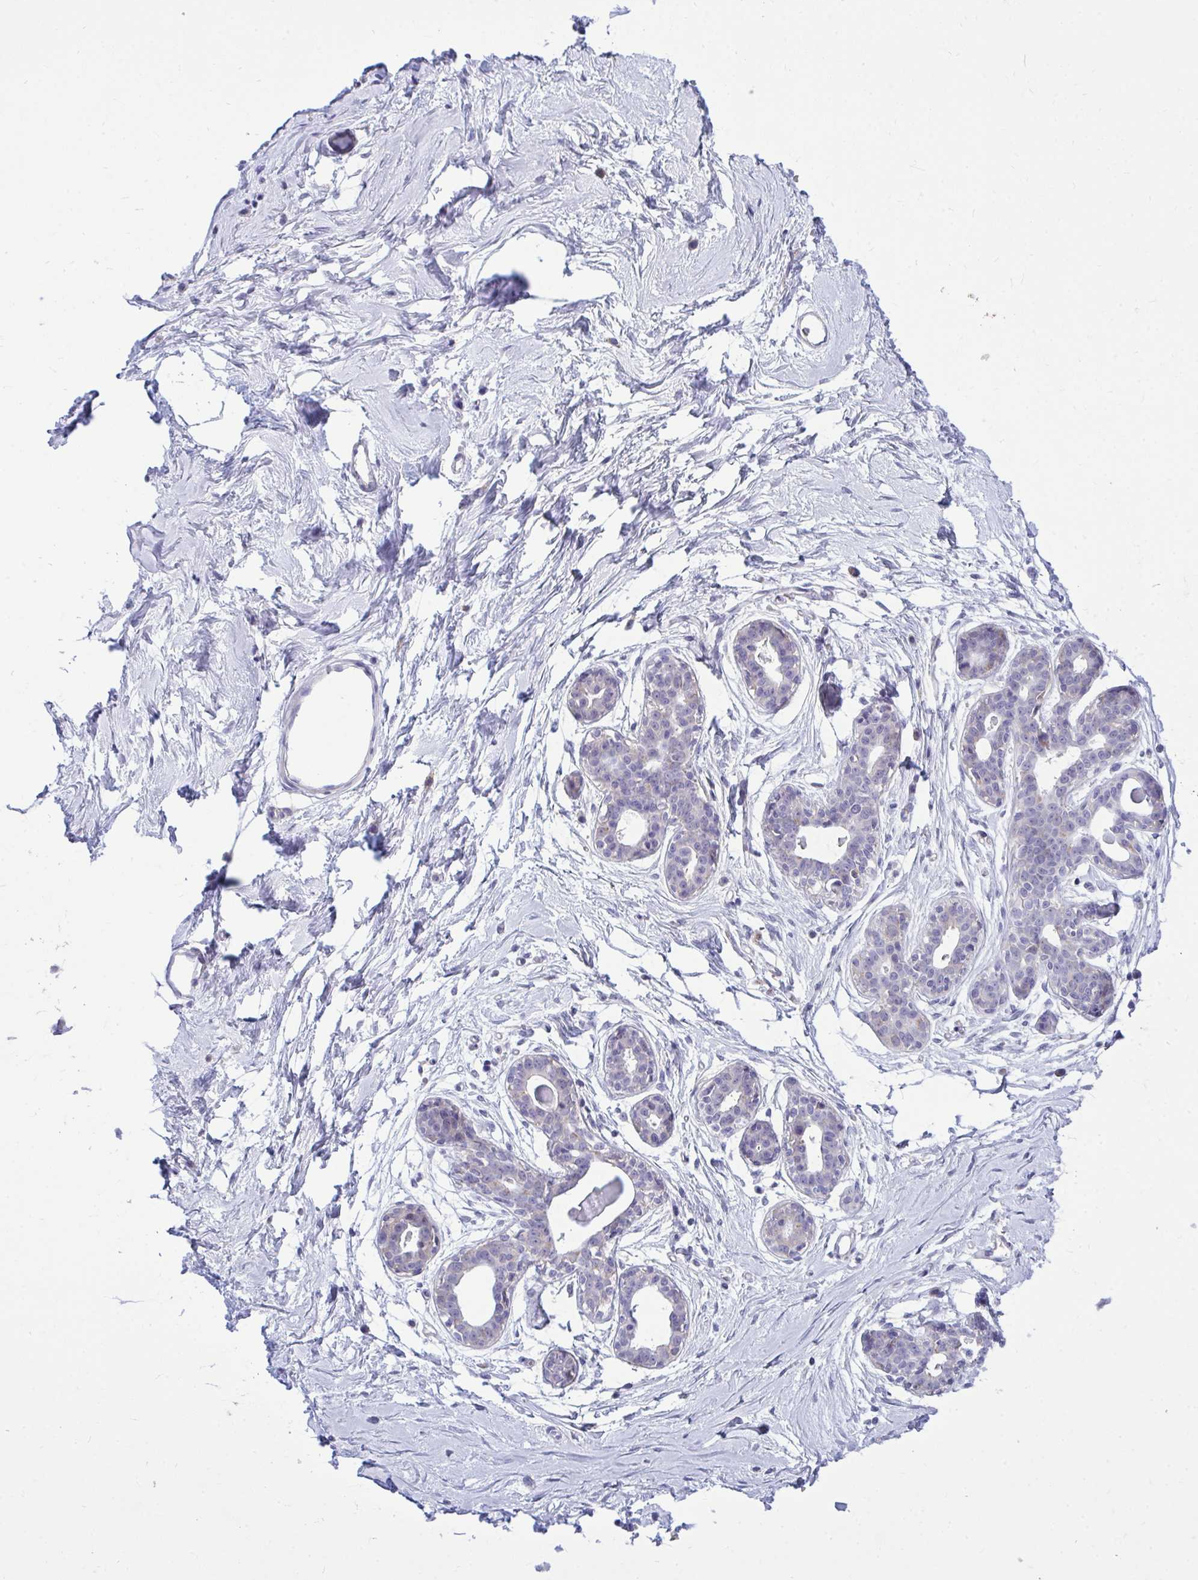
{"staining": {"intensity": "negative", "quantity": "none", "location": "none"}, "tissue": "breast", "cell_type": "Adipocytes", "image_type": "normal", "snomed": [{"axis": "morphology", "description": "Normal tissue, NOS"}, {"axis": "topography", "description": "Breast"}], "caption": "Immunohistochemical staining of unremarkable human breast displays no significant positivity in adipocytes.", "gene": "ZSCAN25", "patient": {"sex": "female", "age": 45}}